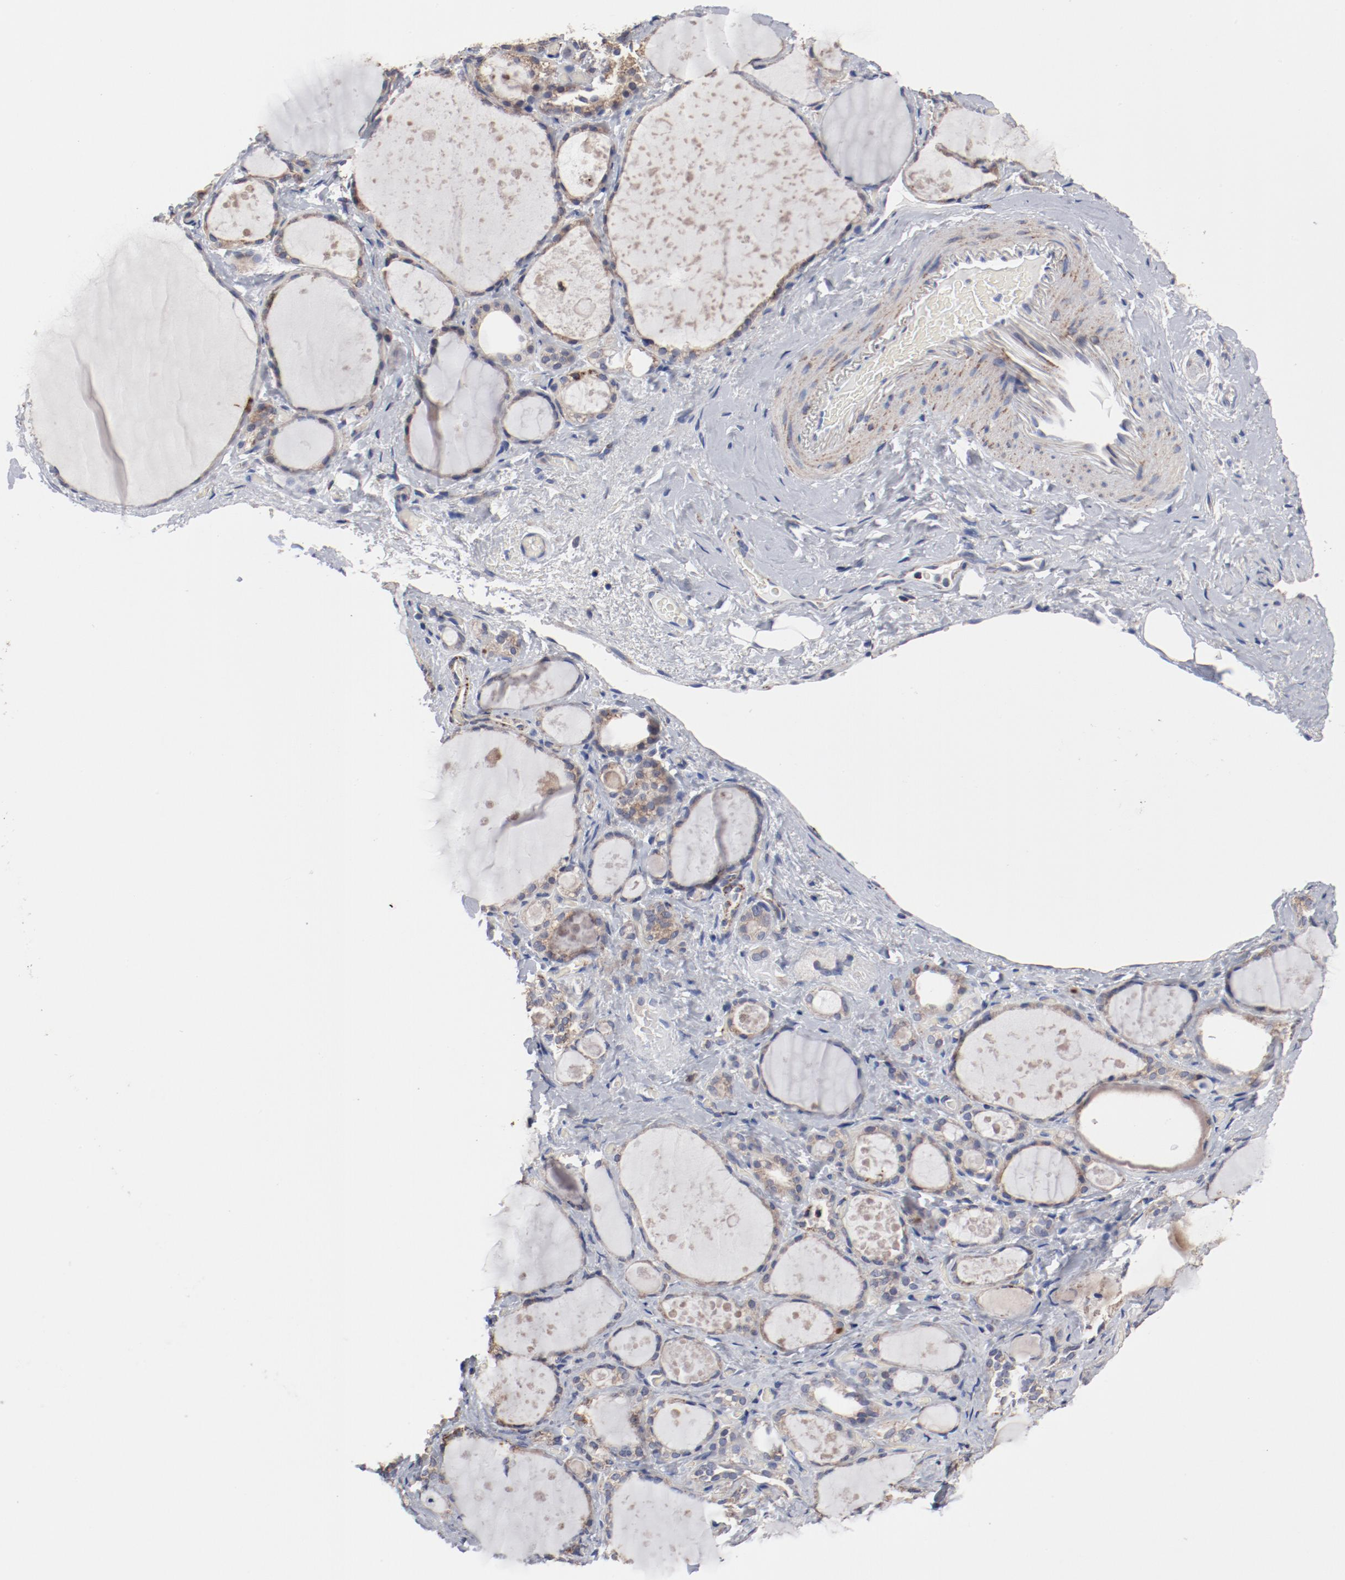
{"staining": {"intensity": "weak", "quantity": "25%-75%", "location": "cytoplasmic/membranous"}, "tissue": "thyroid gland", "cell_type": "Glandular cells", "image_type": "normal", "snomed": [{"axis": "morphology", "description": "Normal tissue, NOS"}, {"axis": "topography", "description": "Thyroid gland"}], "caption": "Approximately 25%-75% of glandular cells in benign human thyroid gland reveal weak cytoplasmic/membranous protein positivity as visualized by brown immunohistochemical staining.", "gene": "NDUFV2", "patient": {"sex": "female", "age": 75}}